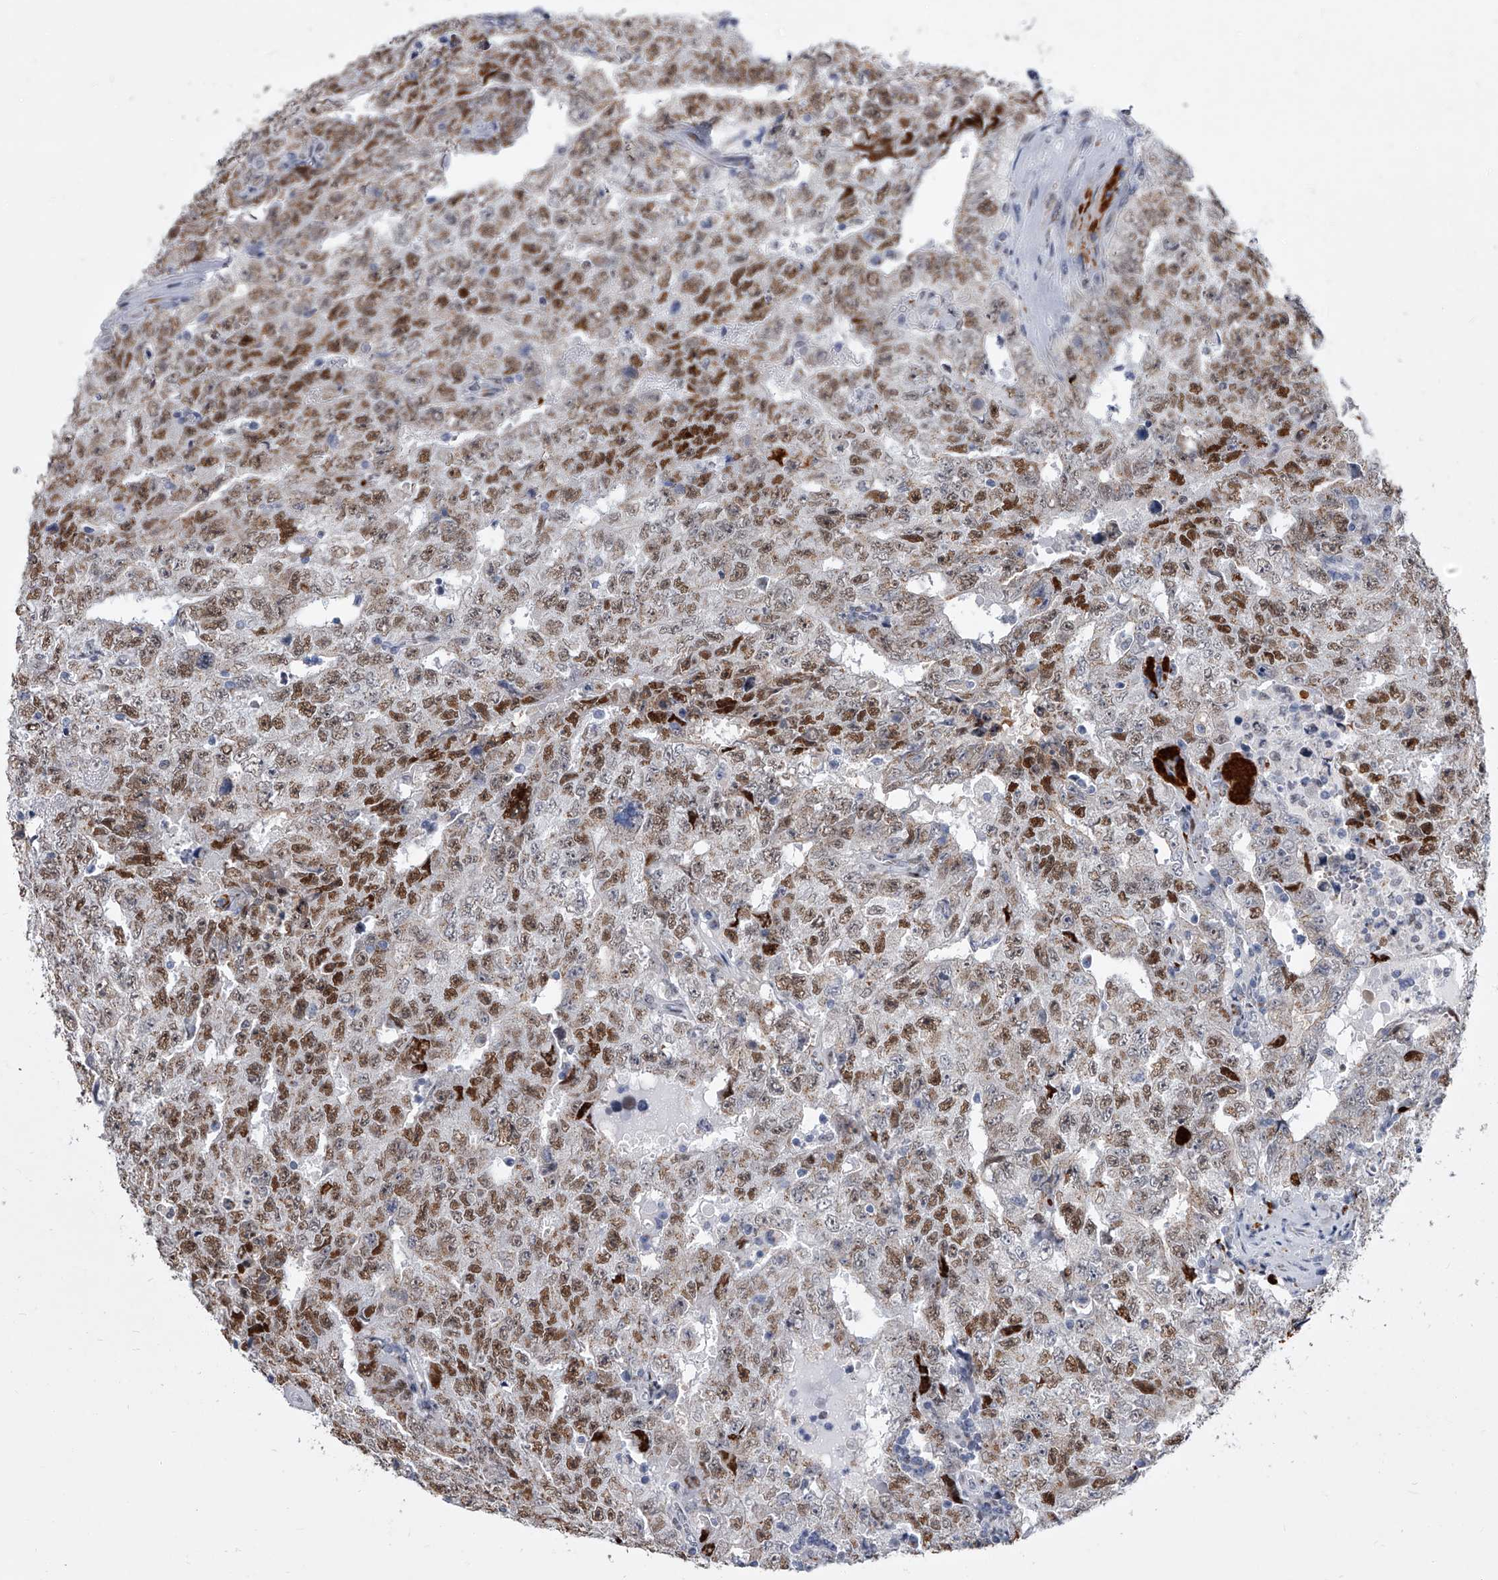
{"staining": {"intensity": "strong", "quantity": "25%-75%", "location": "nuclear"}, "tissue": "testis cancer", "cell_type": "Tumor cells", "image_type": "cancer", "snomed": [{"axis": "morphology", "description": "Carcinoma, Embryonal, NOS"}, {"axis": "topography", "description": "Testis"}], "caption": "Testis cancer was stained to show a protein in brown. There is high levels of strong nuclear positivity in about 25%-75% of tumor cells.", "gene": "EVA1C", "patient": {"sex": "male", "age": 26}}